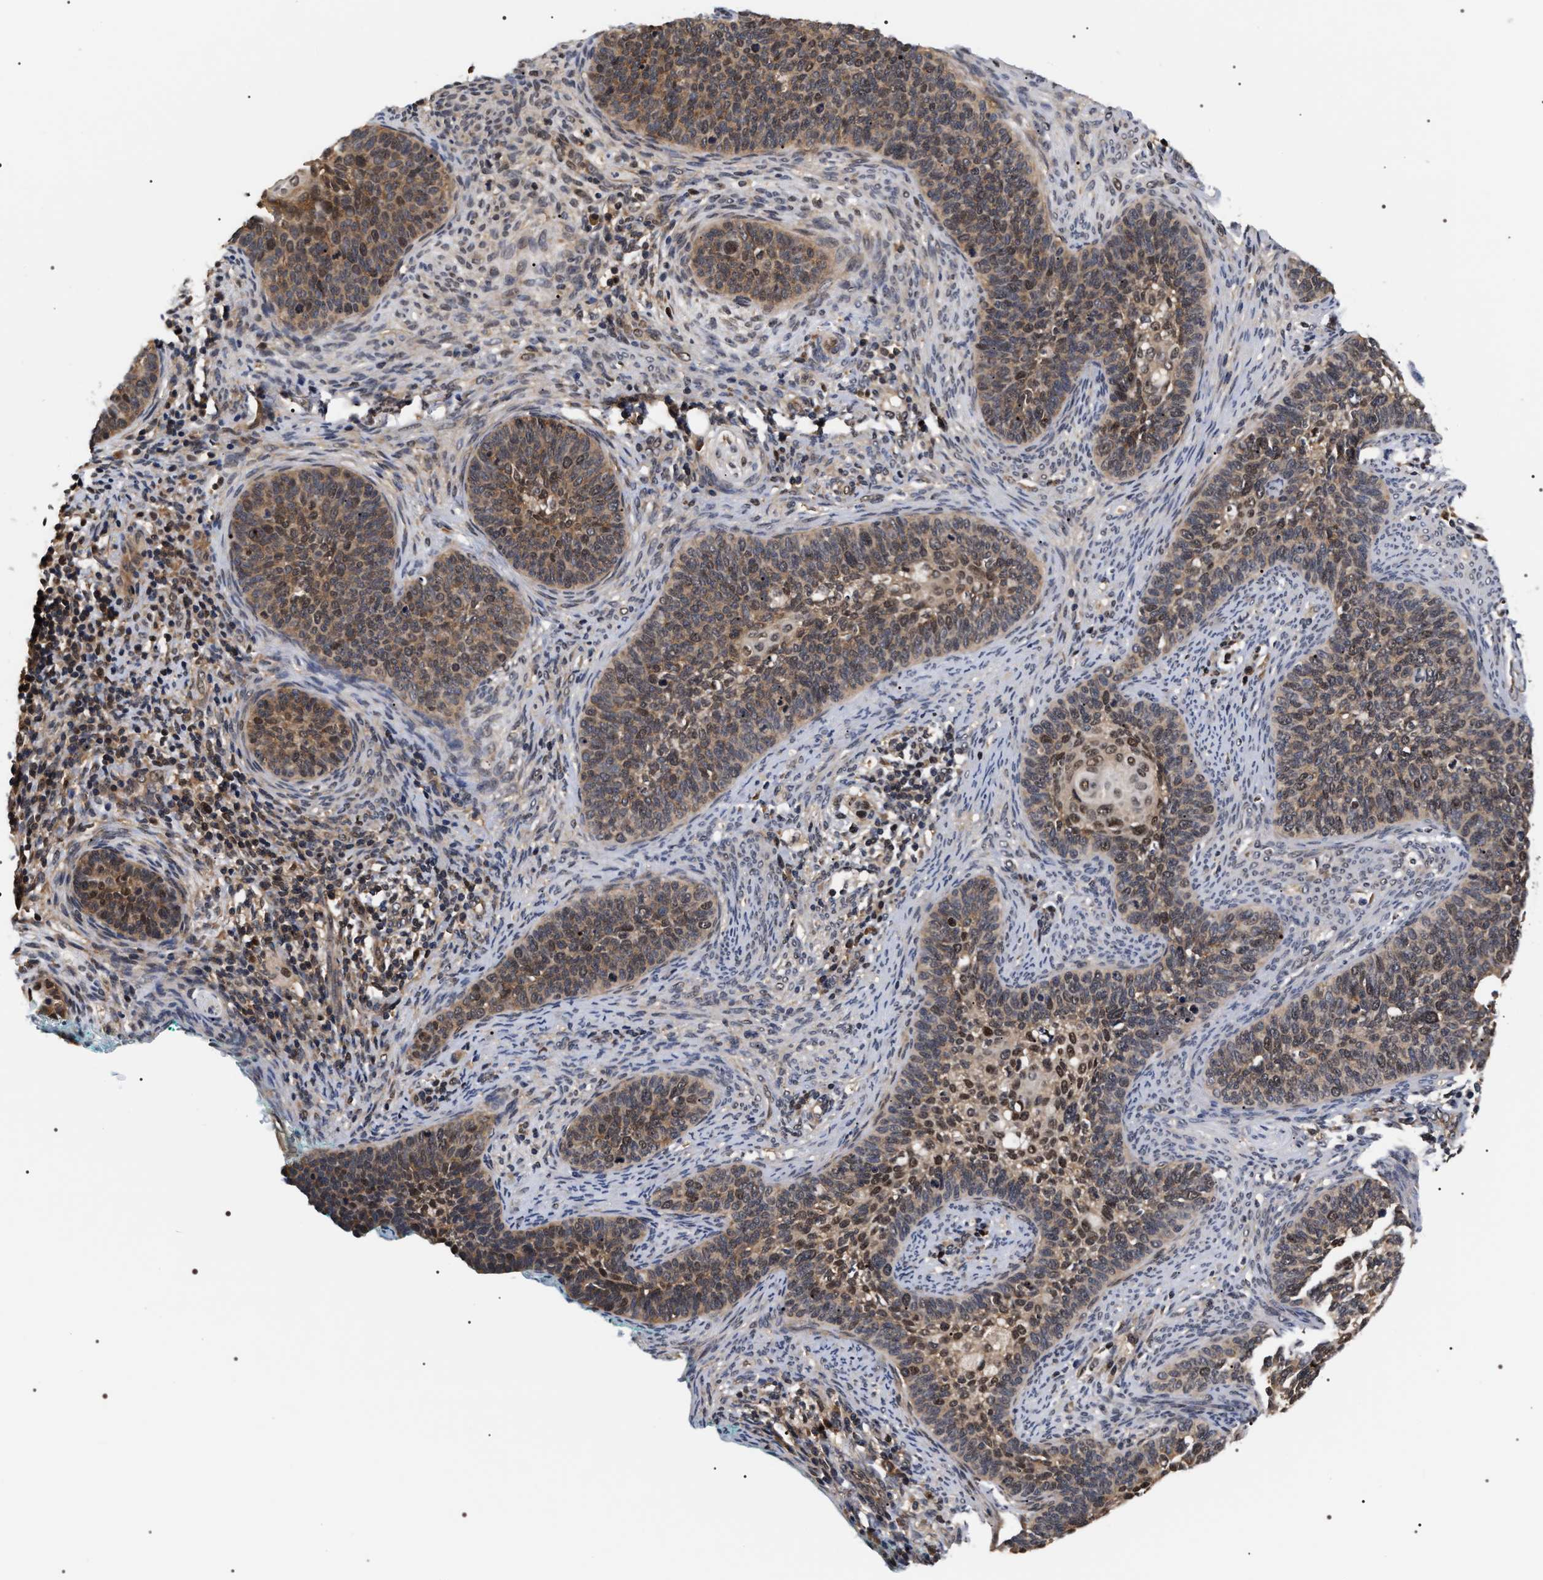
{"staining": {"intensity": "weak", "quantity": ">75%", "location": "cytoplasmic/membranous,nuclear"}, "tissue": "cervical cancer", "cell_type": "Tumor cells", "image_type": "cancer", "snomed": [{"axis": "morphology", "description": "Squamous cell carcinoma, NOS"}, {"axis": "topography", "description": "Cervix"}], "caption": "The histopathology image demonstrates a brown stain indicating the presence of a protein in the cytoplasmic/membranous and nuclear of tumor cells in cervical cancer.", "gene": "BAG6", "patient": {"sex": "female", "age": 33}}